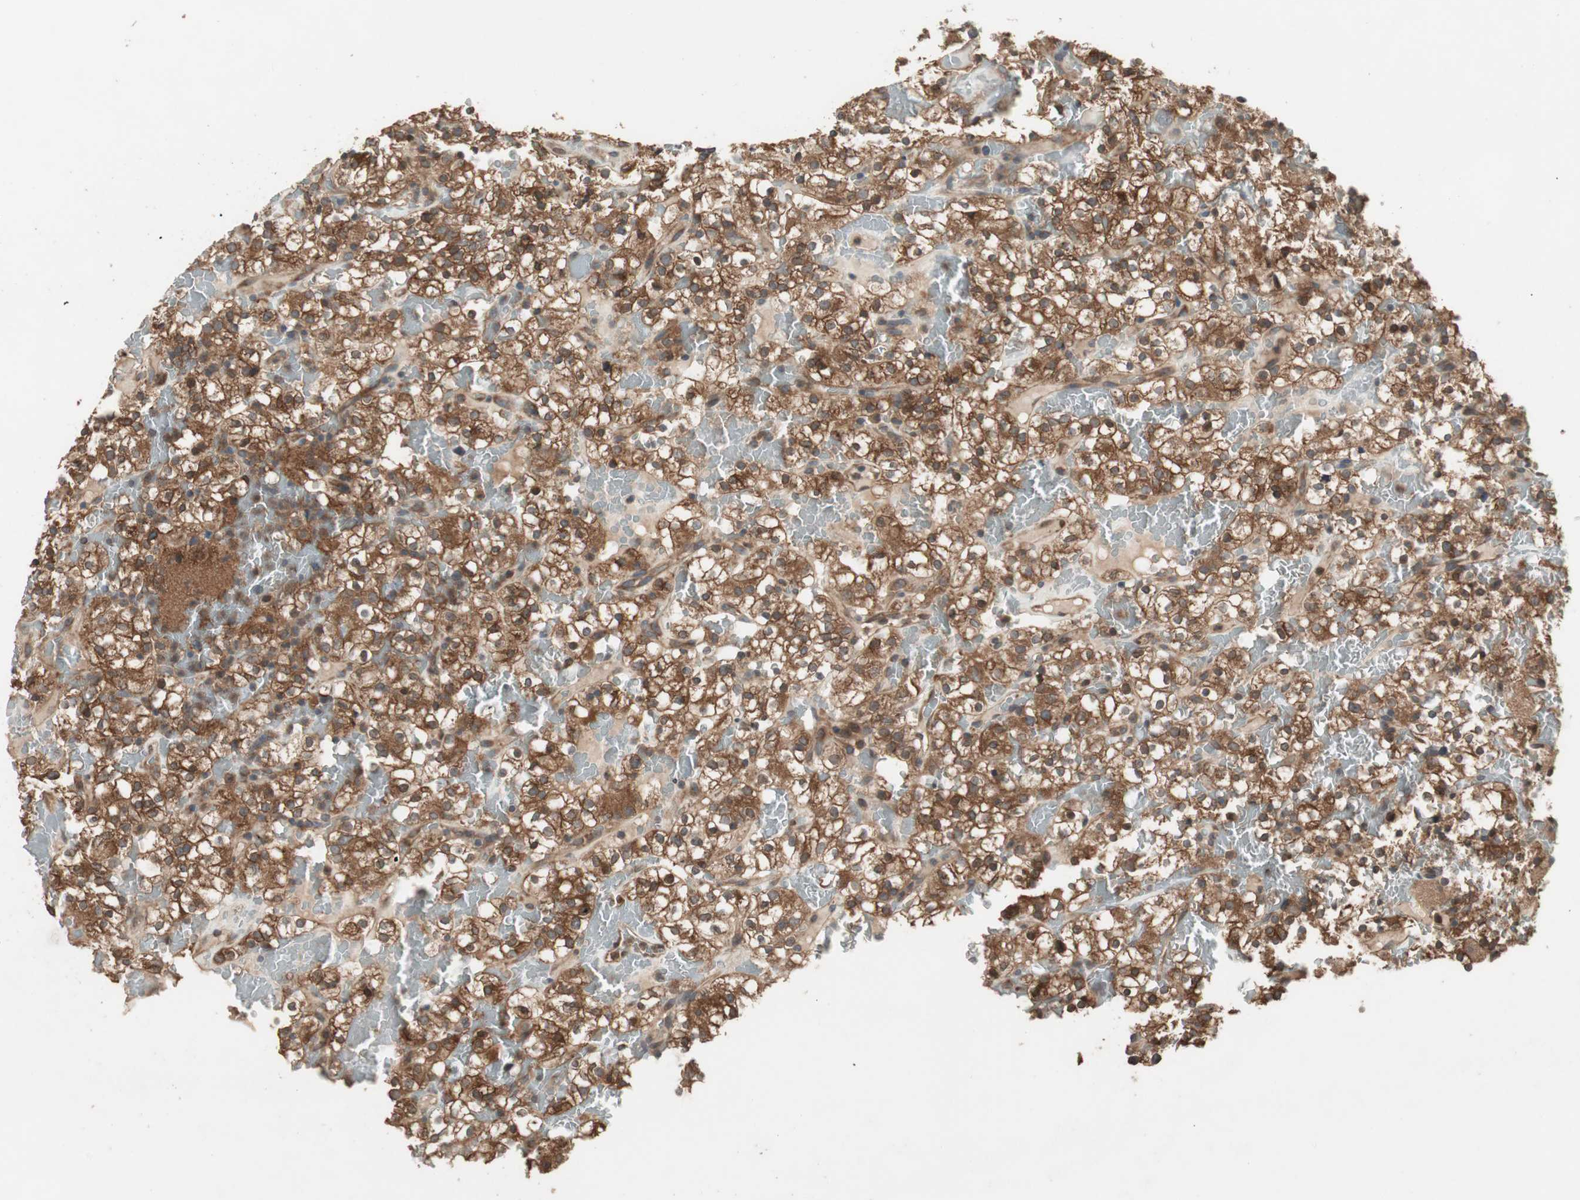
{"staining": {"intensity": "moderate", "quantity": ">75%", "location": "cytoplasmic/membranous"}, "tissue": "renal cancer", "cell_type": "Tumor cells", "image_type": "cancer", "snomed": [{"axis": "morphology", "description": "Normal tissue, NOS"}, {"axis": "morphology", "description": "Adenocarcinoma, NOS"}, {"axis": "topography", "description": "Kidney"}], "caption": "Renal cancer (adenocarcinoma) stained for a protein (brown) reveals moderate cytoplasmic/membranous positive expression in approximately >75% of tumor cells.", "gene": "ATP6AP2", "patient": {"sex": "female", "age": 72}}